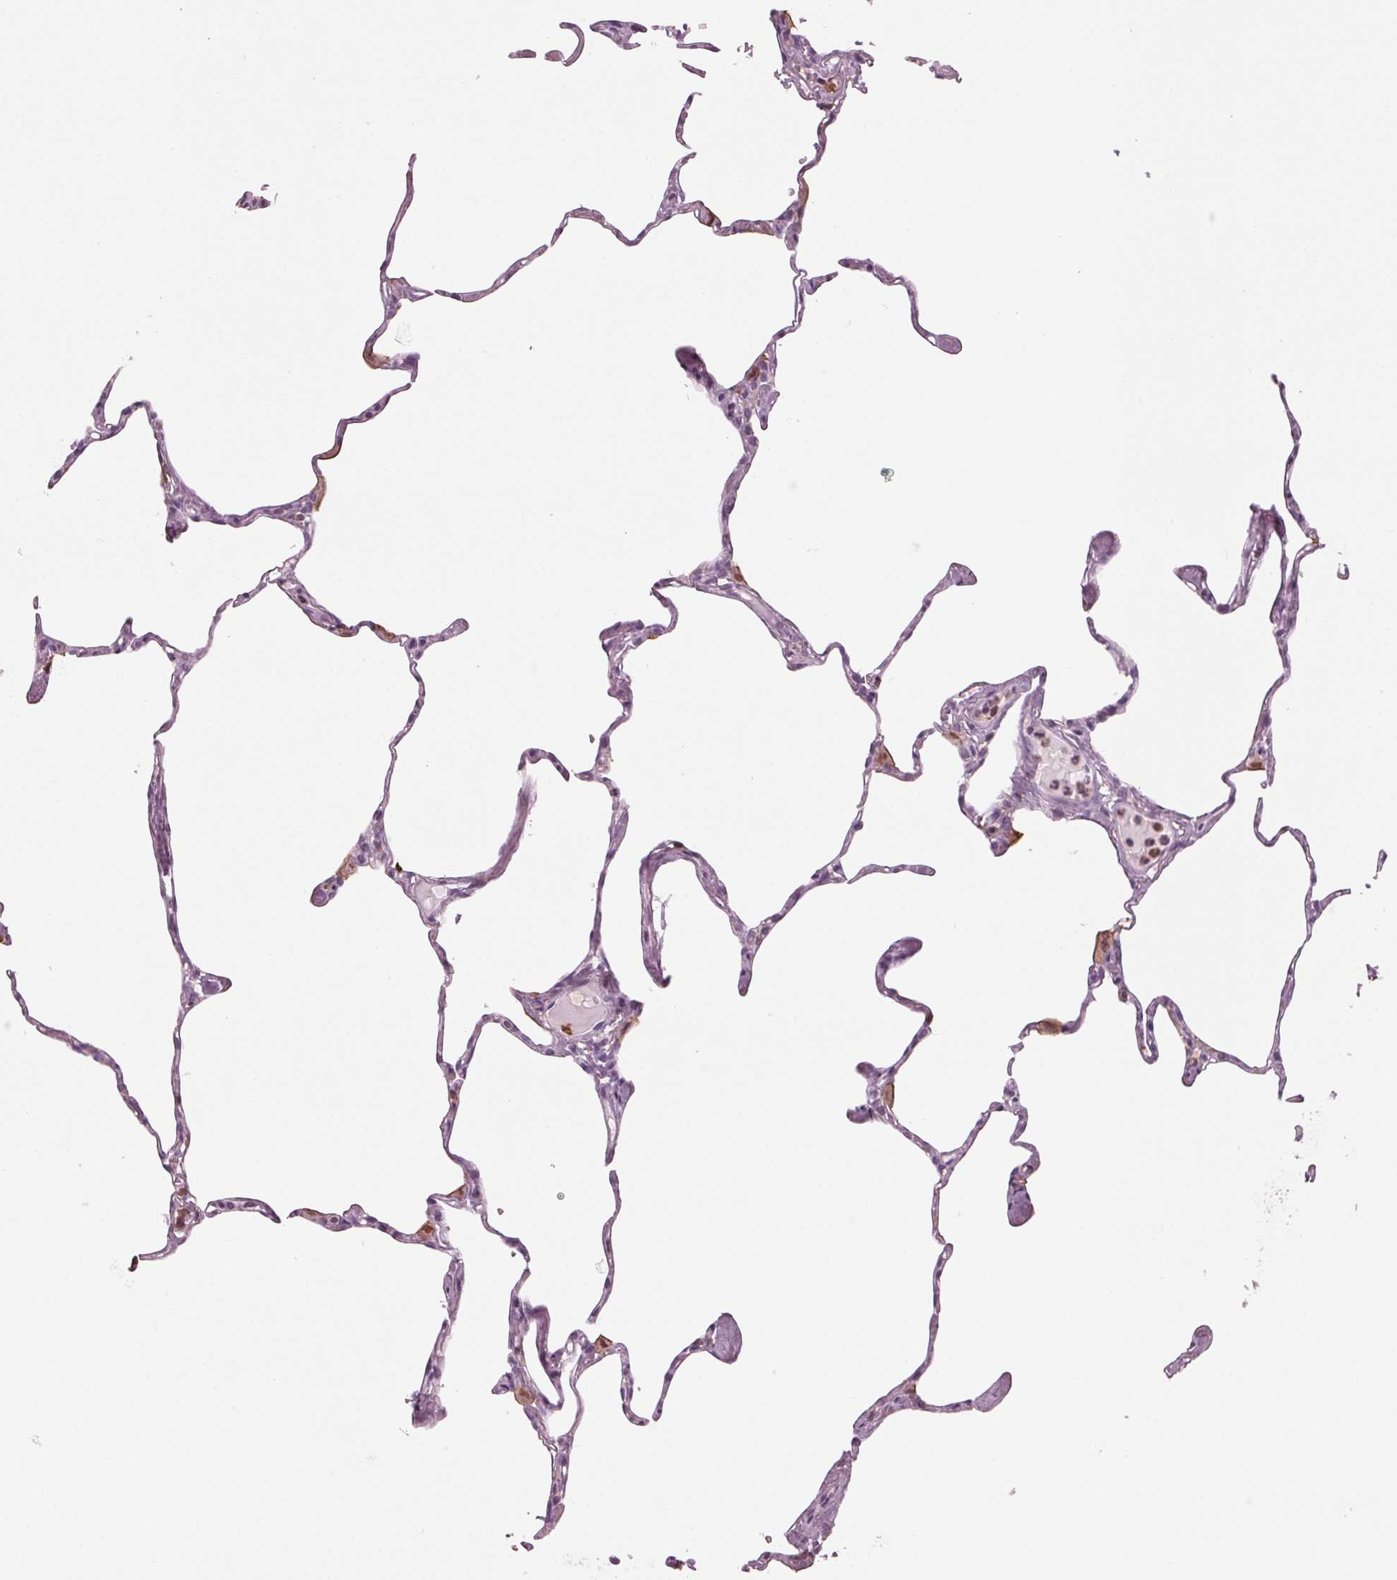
{"staining": {"intensity": "negative", "quantity": "none", "location": "none"}, "tissue": "lung", "cell_type": "Alveolar cells", "image_type": "normal", "snomed": [{"axis": "morphology", "description": "Normal tissue, NOS"}, {"axis": "topography", "description": "Lung"}], "caption": "This is an IHC photomicrograph of benign lung. There is no staining in alveolar cells.", "gene": "BTLA", "patient": {"sex": "male", "age": 65}}